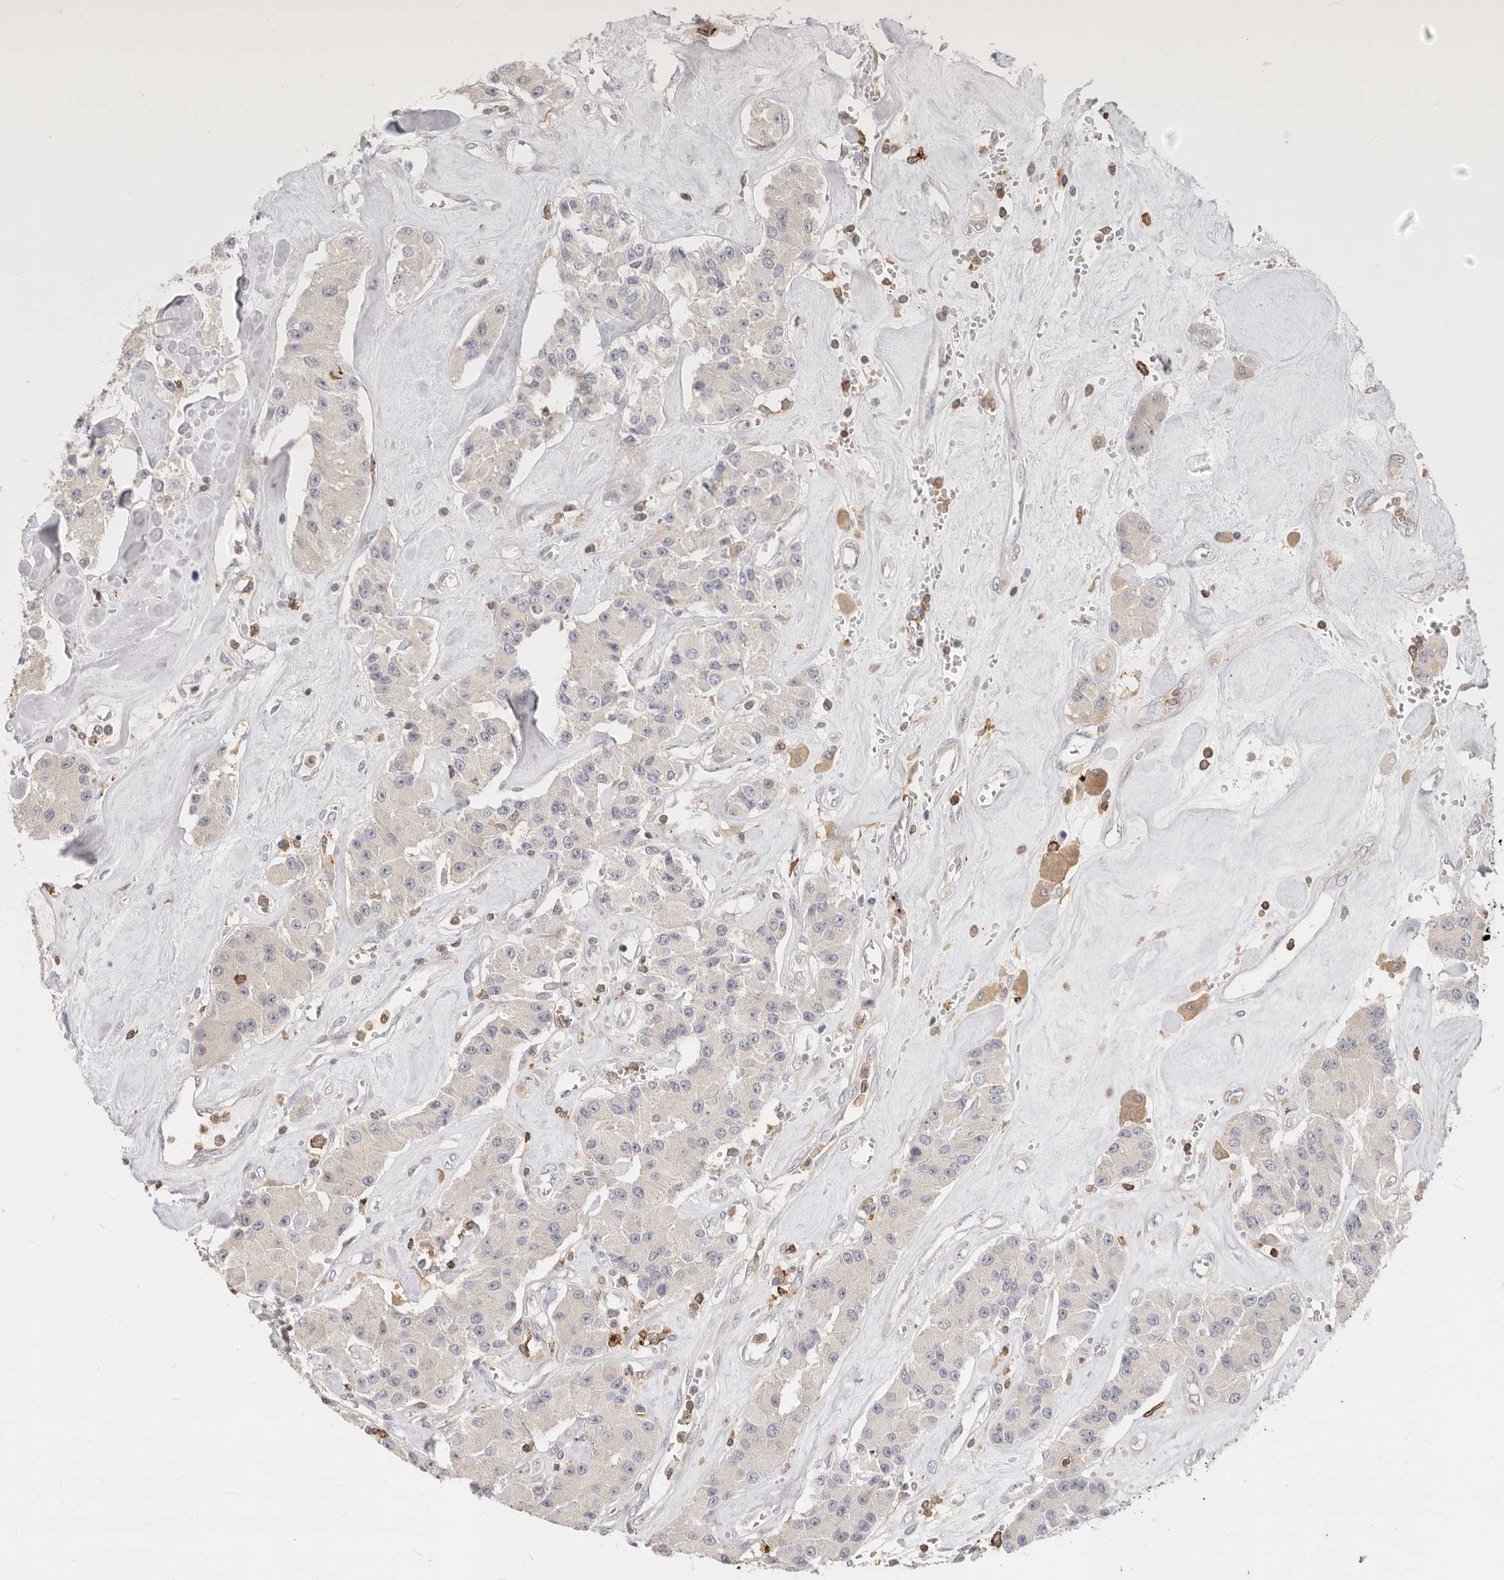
{"staining": {"intensity": "negative", "quantity": "none", "location": "none"}, "tissue": "carcinoid", "cell_type": "Tumor cells", "image_type": "cancer", "snomed": [{"axis": "morphology", "description": "Carcinoid, malignant, NOS"}, {"axis": "topography", "description": "Pancreas"}], "caption": "There is no significant positivity in tumor cells of carcinoid.", "gene": "TMEM63B", "patient": {"sex": "male", "age": 41}}